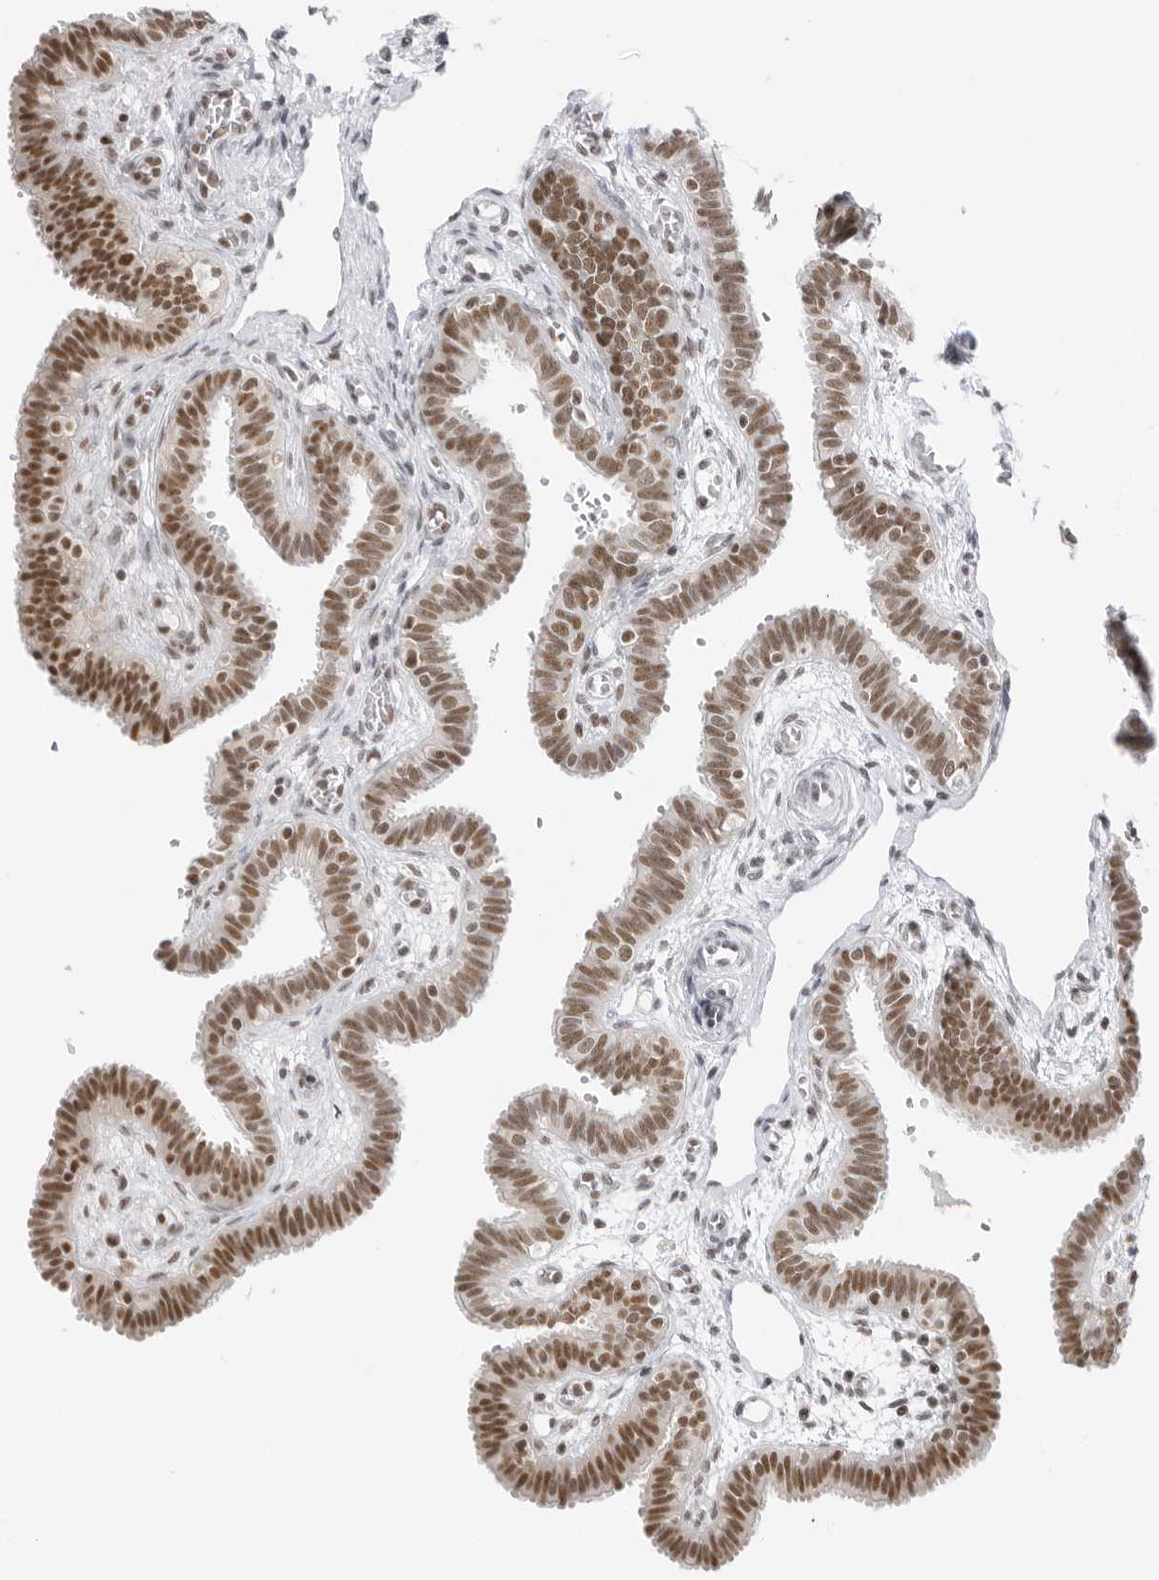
{"staining": {"intensity": "moderate", "quantity": ">75%", "location": "nuclear"}, "tissue": "fallopian tube", "cell_type": "Glandular cells", "image_type": "normal", "snomed": [{"axis": "morphology", "description": "Normal tissue, NOS"}, {"axis": "topography", "description": "Fallopian tube"}, {"axis": "topography", "description": "Placenta"}], "caption": "Moderate nuclear expression is present in about >75% of glandular cells in normal fallopian tube.", "gene": "RPA2", "patient": {"sex": "female", "age": 32}}